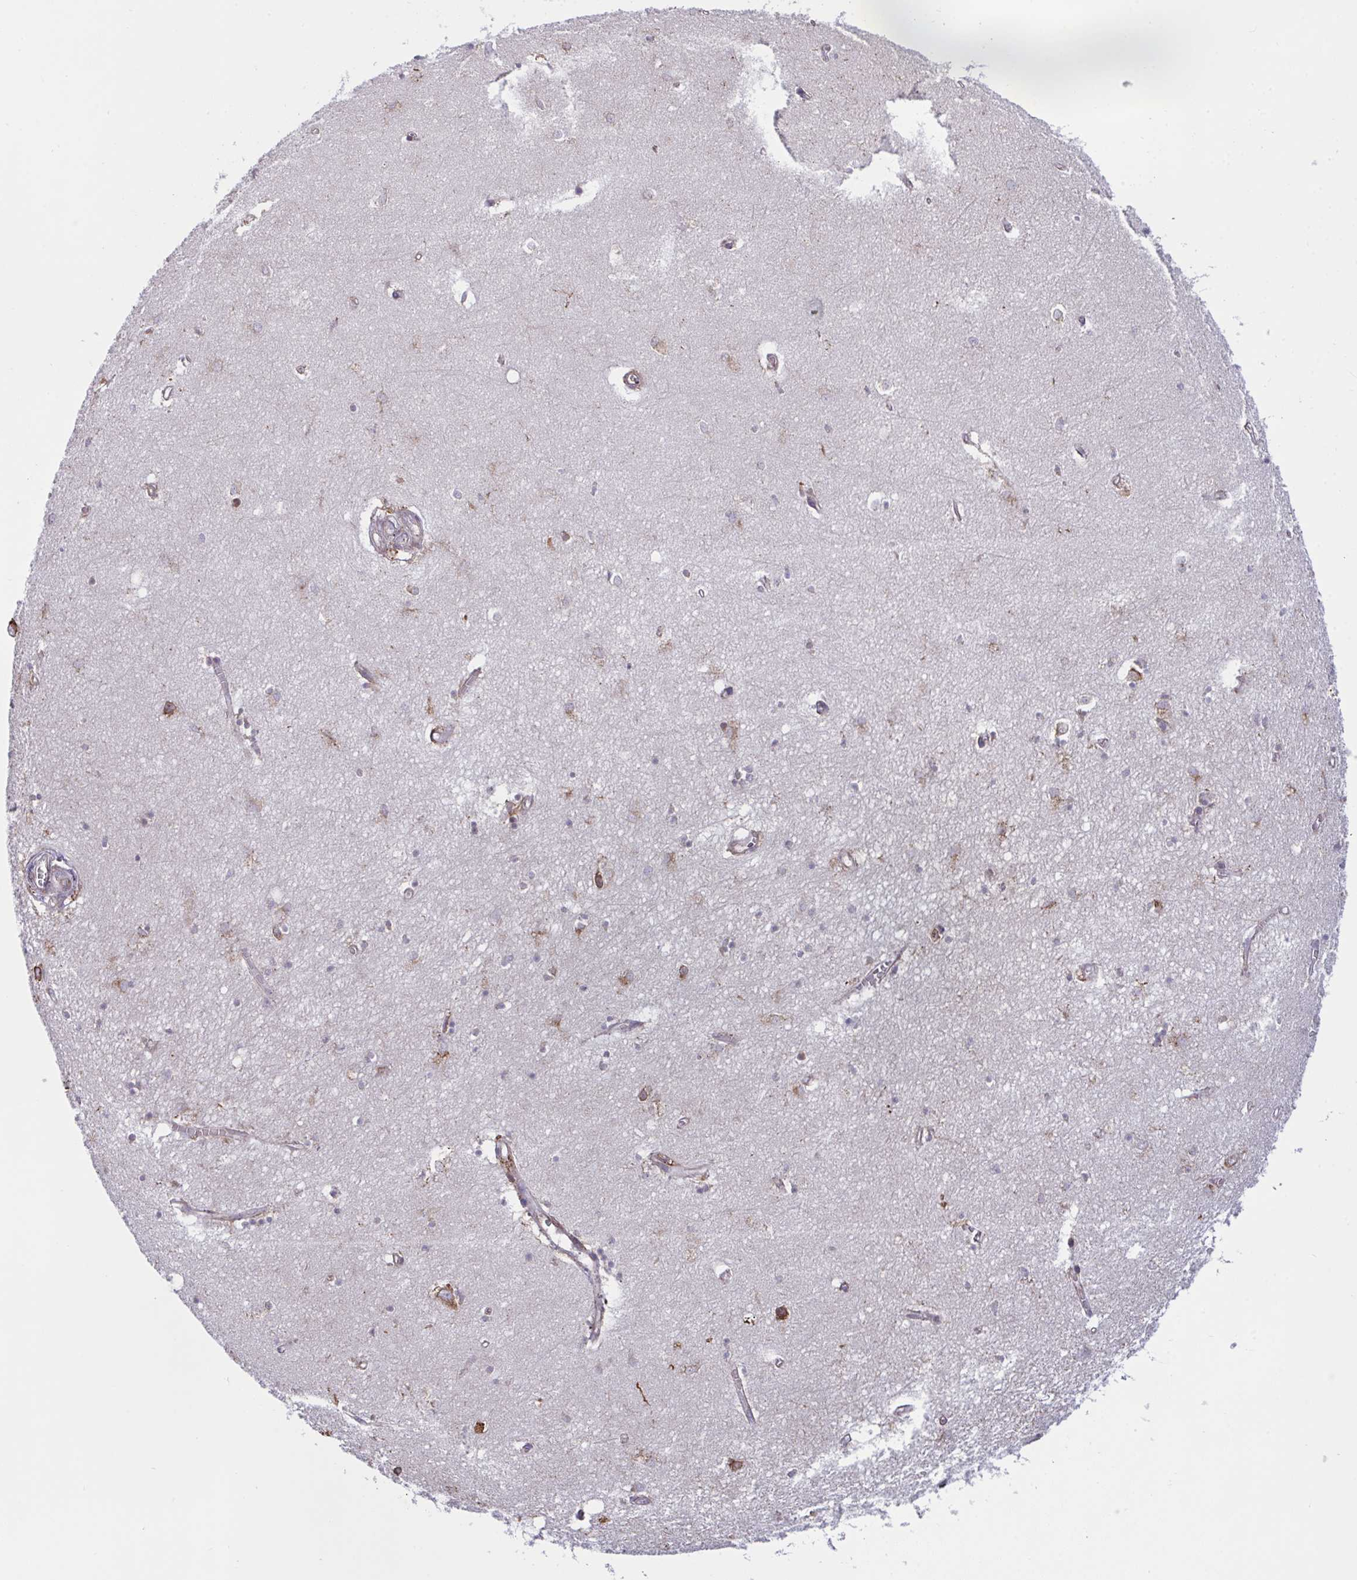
{"staining": {"intensity": "moderate", "quantity": "<25%", "location": "cytoplasmic/membranous"}, "tissue": "hippocampus", "cell_type": "Glial cells", "image_type": "normal", "snomed": [{"axis": "morphology", "description": "Normal tissue, NOS"}, {"axis": "topography", "description": "Hippocampus"}], "caption": "The histopathology image reveals staining of benign hippocampus, revealing moderate cytoplasmic/membranous protein staining (brown color) within glial cells.", "gene": "MYMK", "patient": {"sex": "female", "age": 64}}